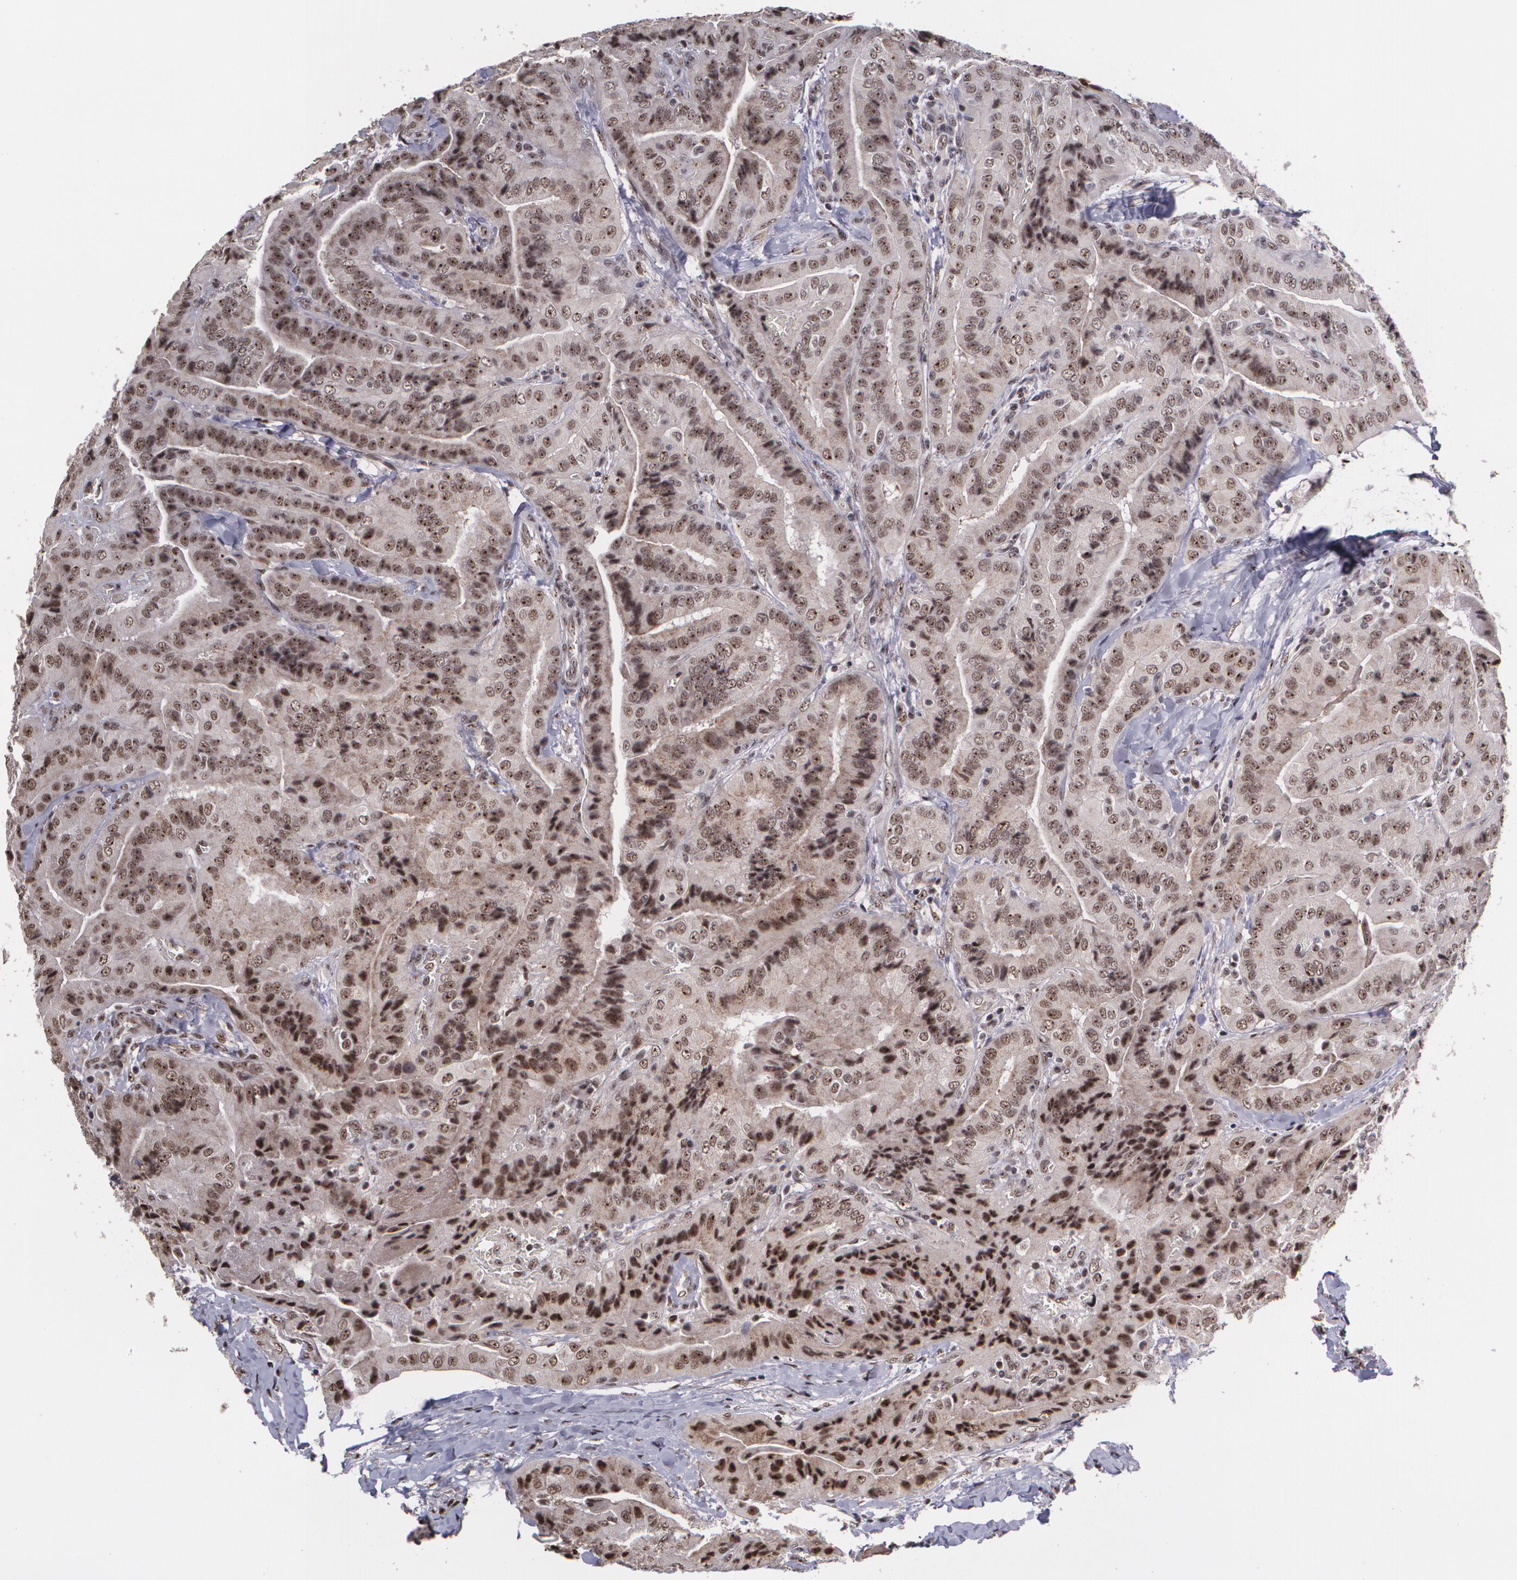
{"staining": {"intensity": "strong", "quantity": ">75%", "location": "nuclear"}, "tissue": "thyroid cancer", "cell_type": "Tumor cells", "image_type": "cancer", "snomed": [{"axis": "morphology", "description": "Papillary adenocarcinoma, NOS"}, {"axis": "topography", "description": "Thyroid gland"}], "caption": "Papillary adenocarcinoma (thyroid) was stained to show a protein in brown. There is high levels of strong nuclear positivity in about >75% of tumor cells.", "gene": "C6orf15", "patient": {"sex": "female", "age": 71}}